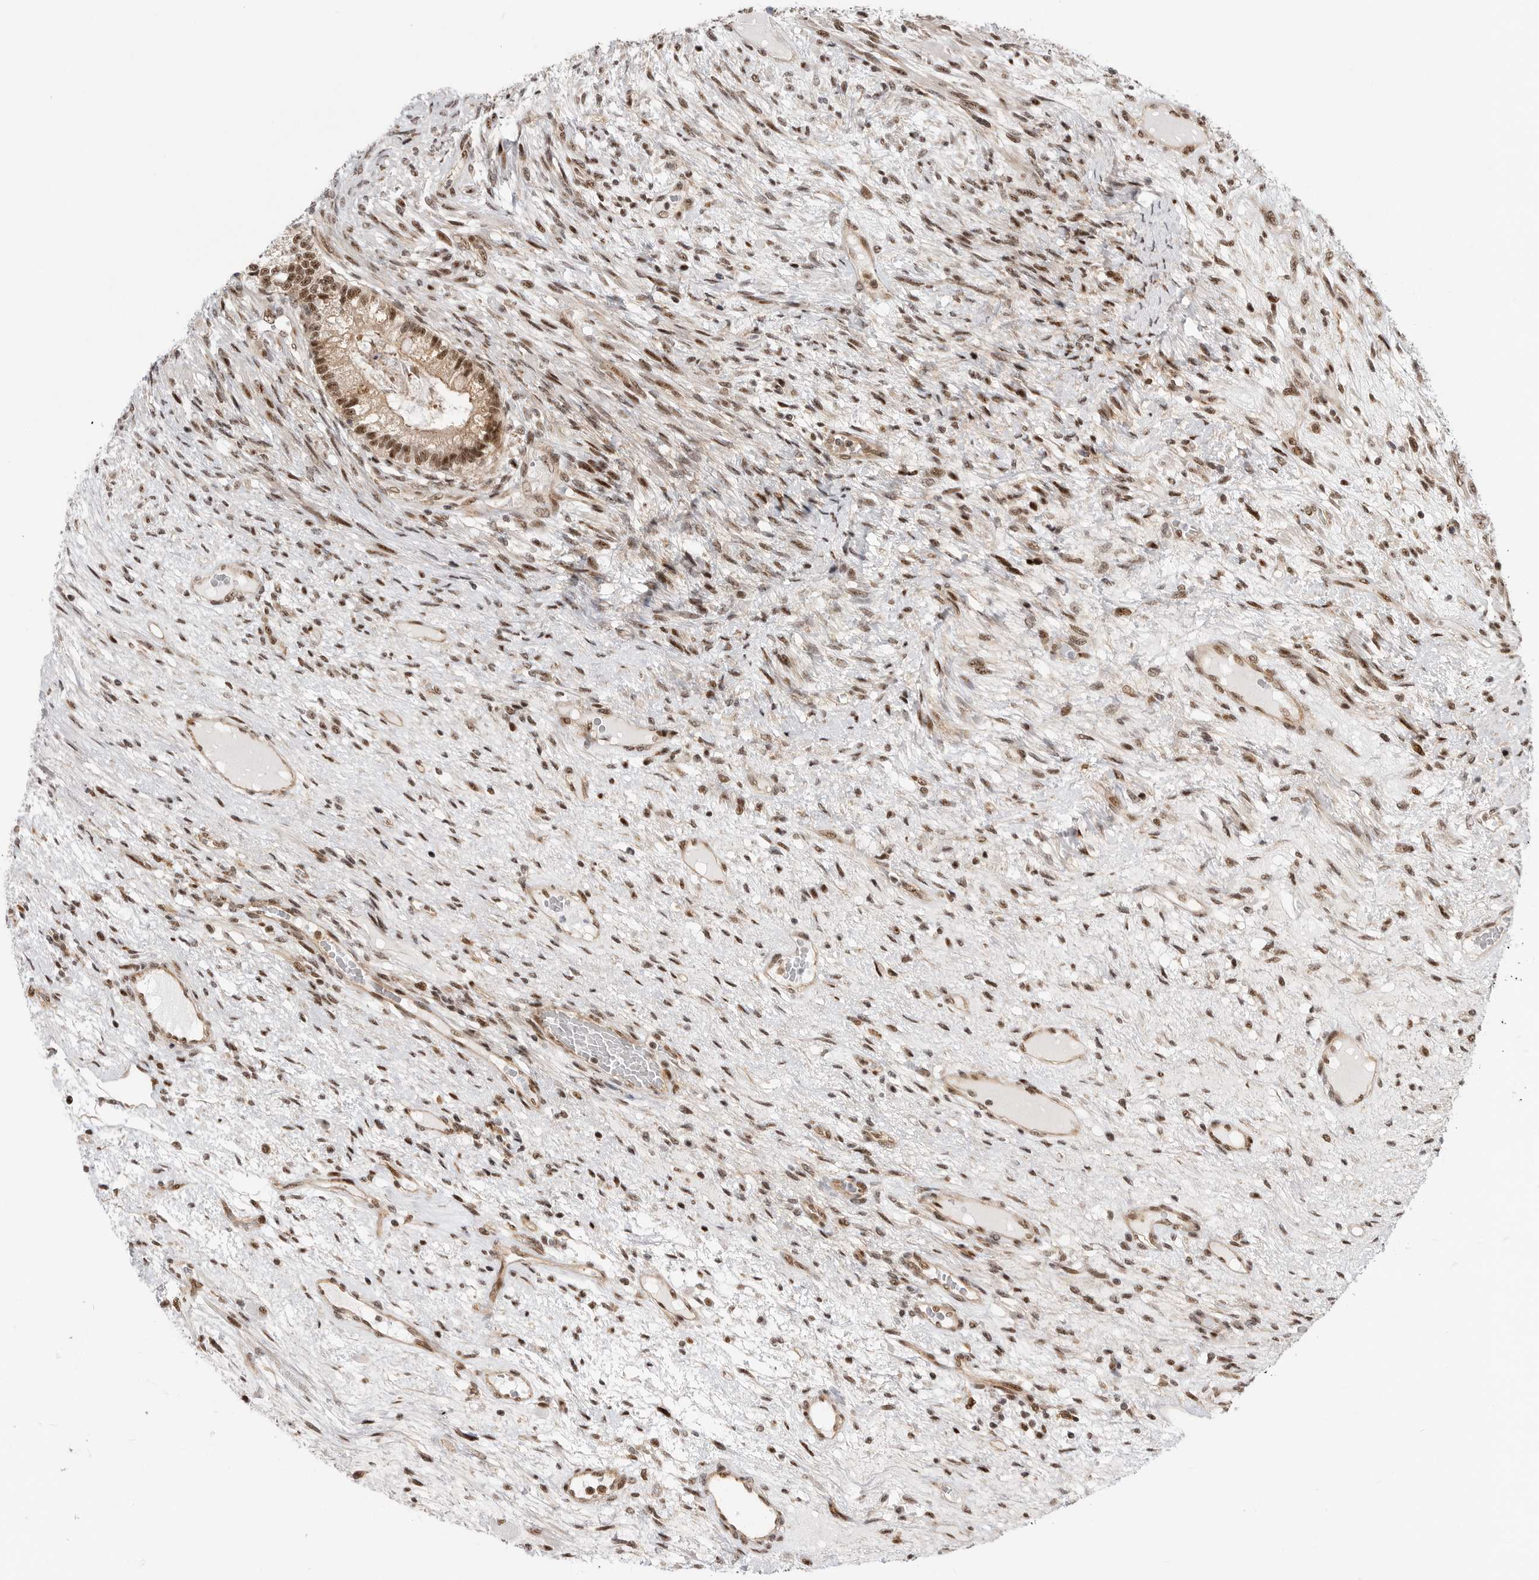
{"staining": {"intensity": "moderate", "quantity": ">75%", "location": "nuclear"}, "tissue": "testis cancer", "cell_type": "Tumor cells", "image_type": "cancer", "snomed": [{"axis": "morphology", "description": "Seminoma, NOS"}, {"axis": "morphology", "description": "Carcinoma, Embryonal, NOS"}, {"axis": "topography", "description": "Testis"}], "caption": "There is medium levels of moderate nuclear staining in tumor cells of testis cancer, as demonstrated by immunohistochemical staining (brown color).", "gene": "GPATCH2", "patient": {"sex": "male", "age": 28}}